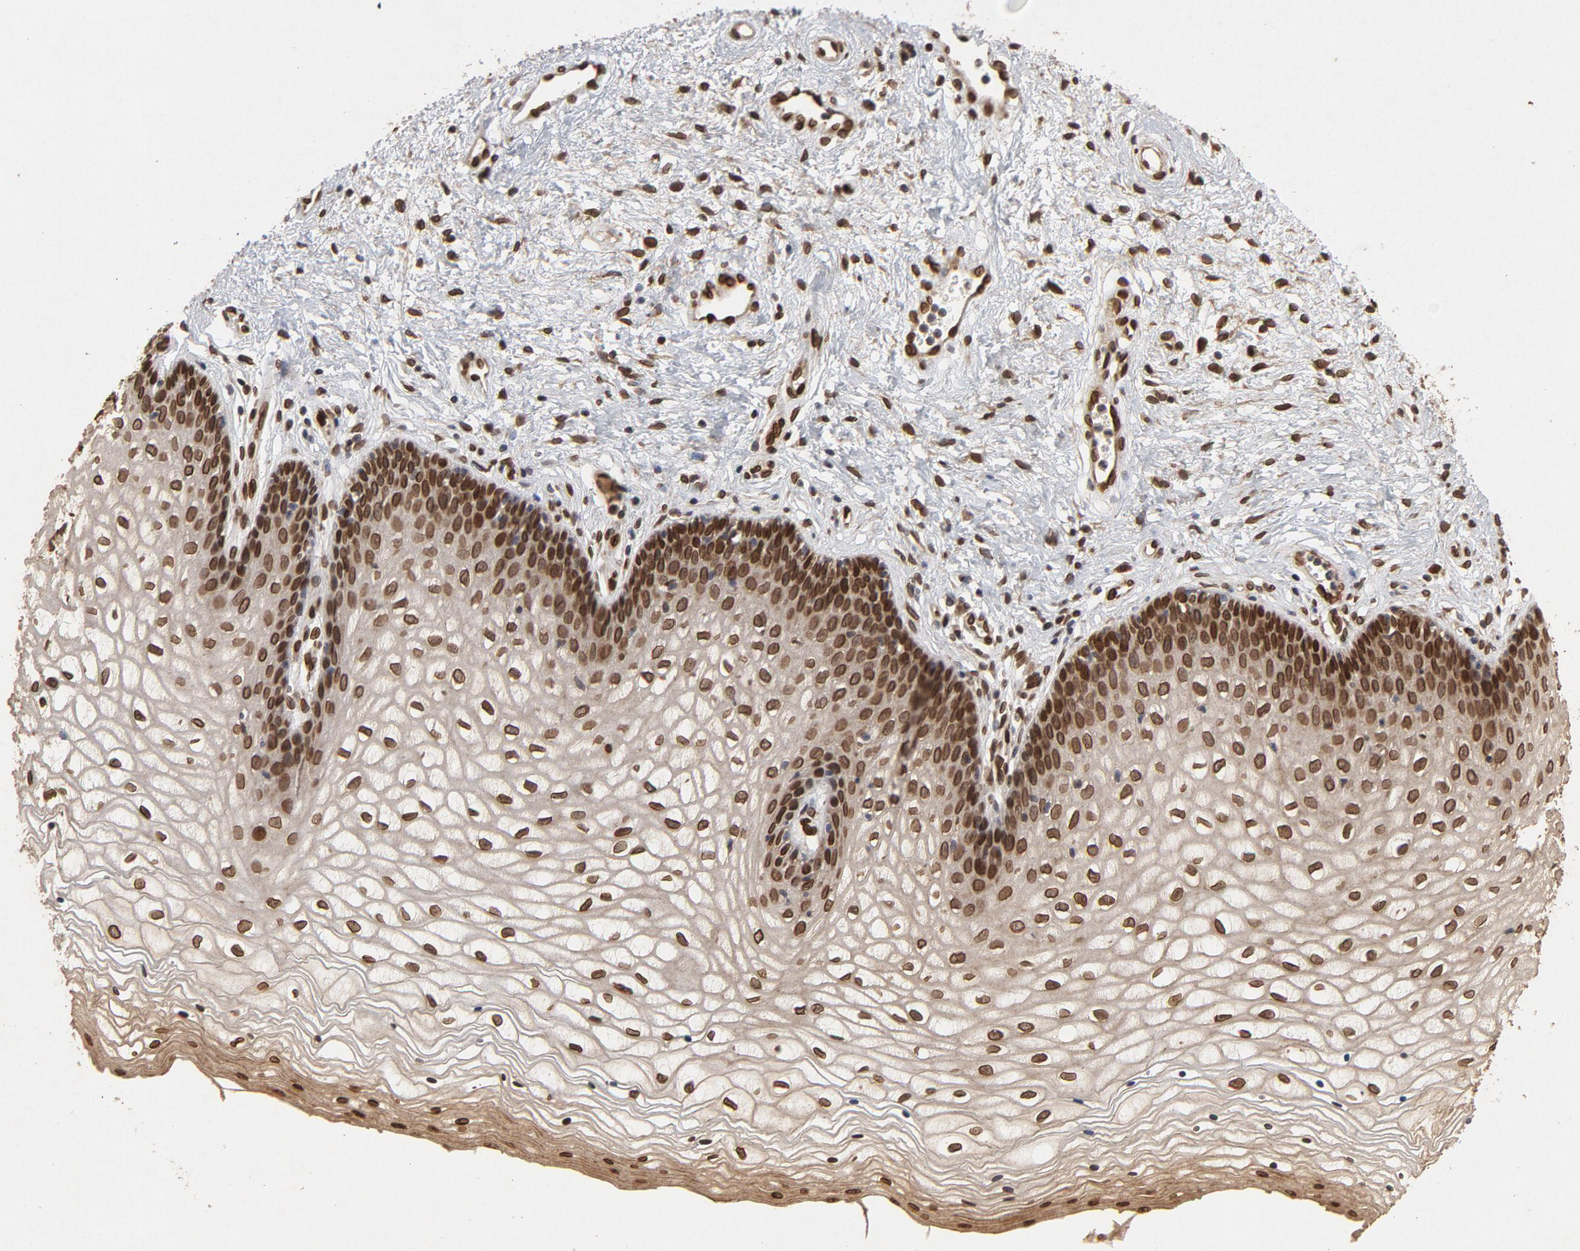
{"staining": {"intensity": "strong", "quantity": ">75%", "location": "cytoplasmic/membranous,nuclear"}, "tissue": "vagina", "cell_type": "Squamous epithelial cells", "image_type": "normal", "snomed": [{"axis": "morphology", "description": "Normal tissue, NOS"}, {"axis": "topography", "description": "Vagina"}], "caption": "A high-resolution micrograph shows IHC staining of normal vagina, which displays strong cytoplasmic/membranous,nuclear positivity in about >75% of squamous epithelial cells.", "gene": "LMNA", "patient": {"sex": "female", "age": 34}}